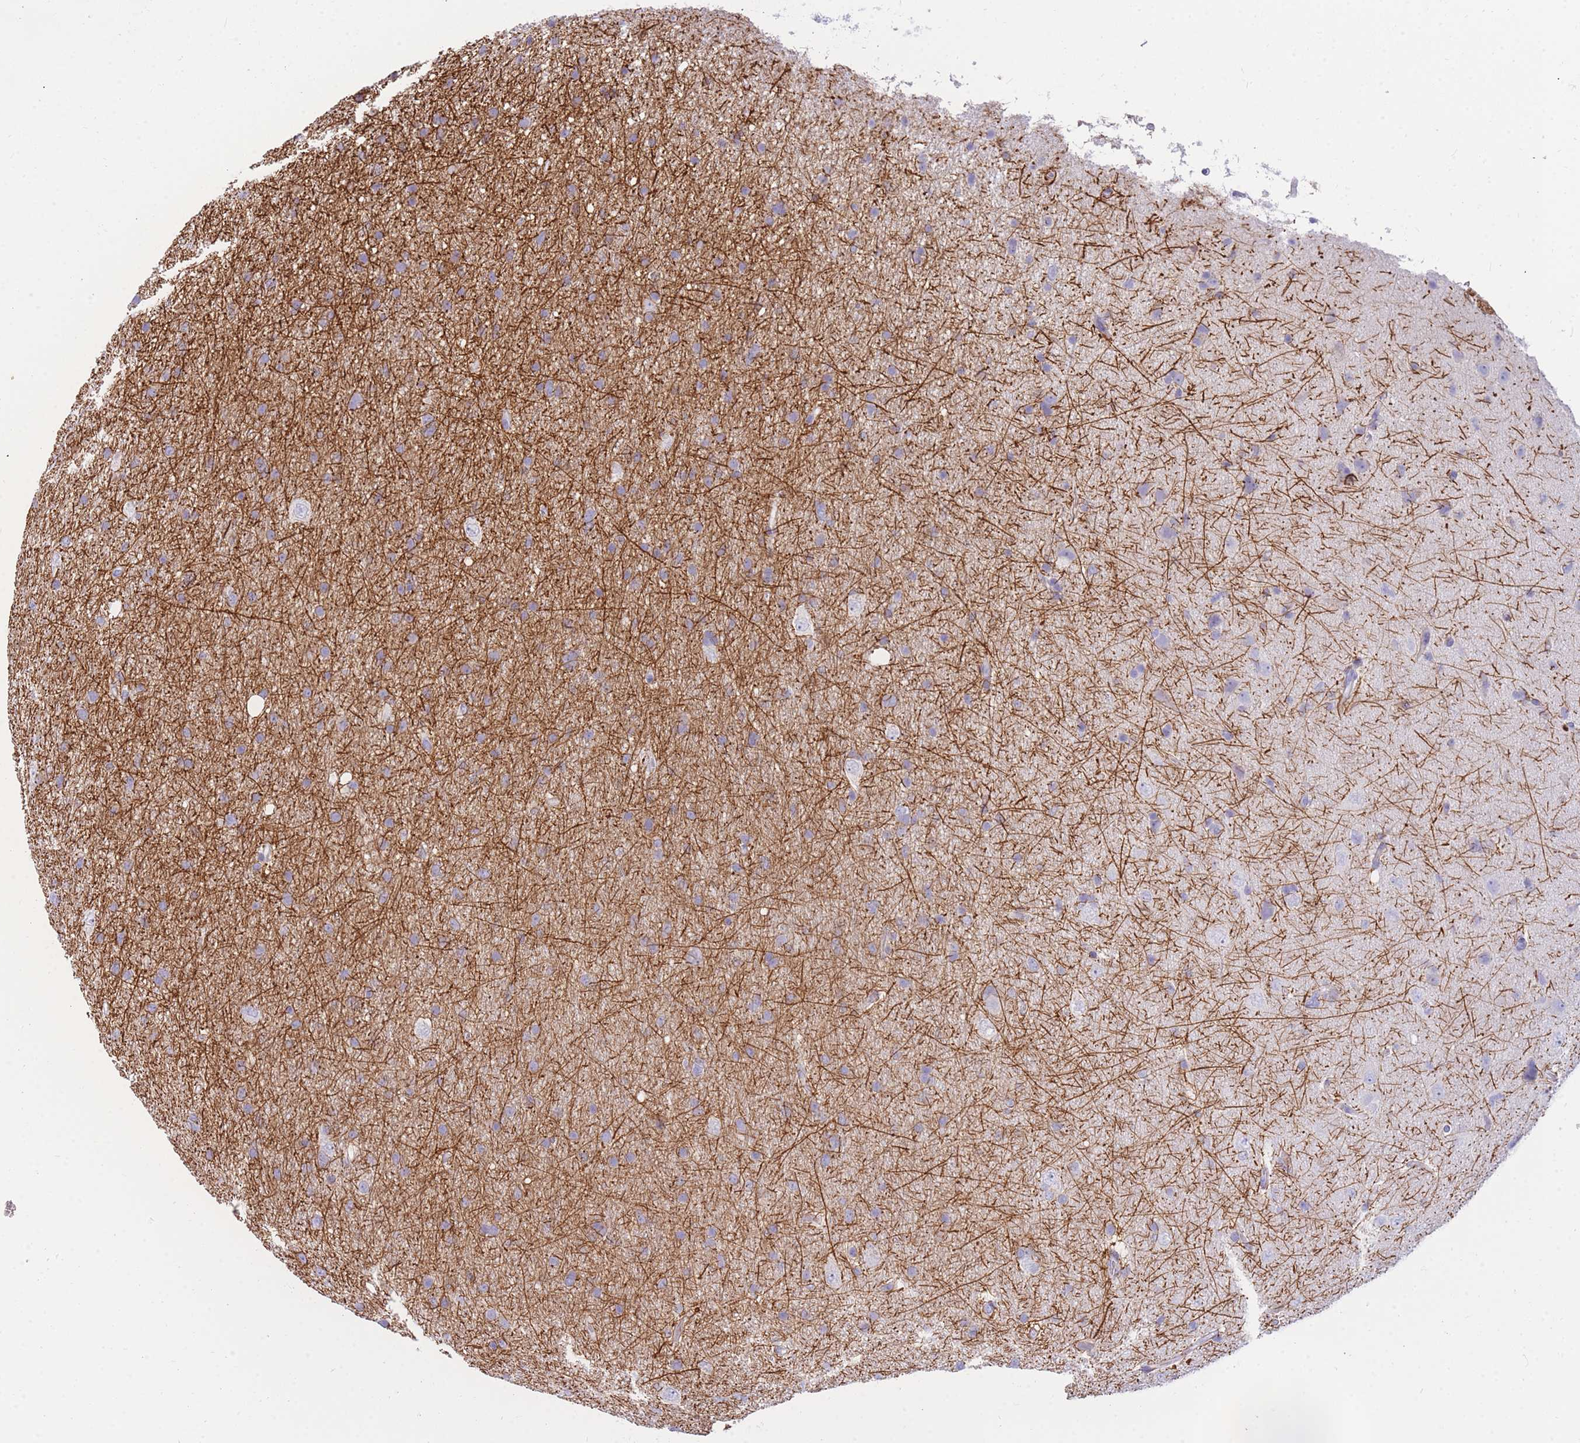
{"staining": {"intensity": "negative", "quantity": "none", "location": "none"}, "tissue": "glioma", "cell_type": "Tumor cells", "image_type": "cancer", "snomed": [{"axis": "morphology", "description": "Glioma, malignant, Low grade"}, {"axis": "topography", "description": "Cerebral cortex"}], "caption": "This is an immunohistochemistry (IHC) image of malignant low-grade glioma. There is no positivity in tumor cells.", "gene": "NKX1-2", "patient": {"sex": "female", "age": 39}}